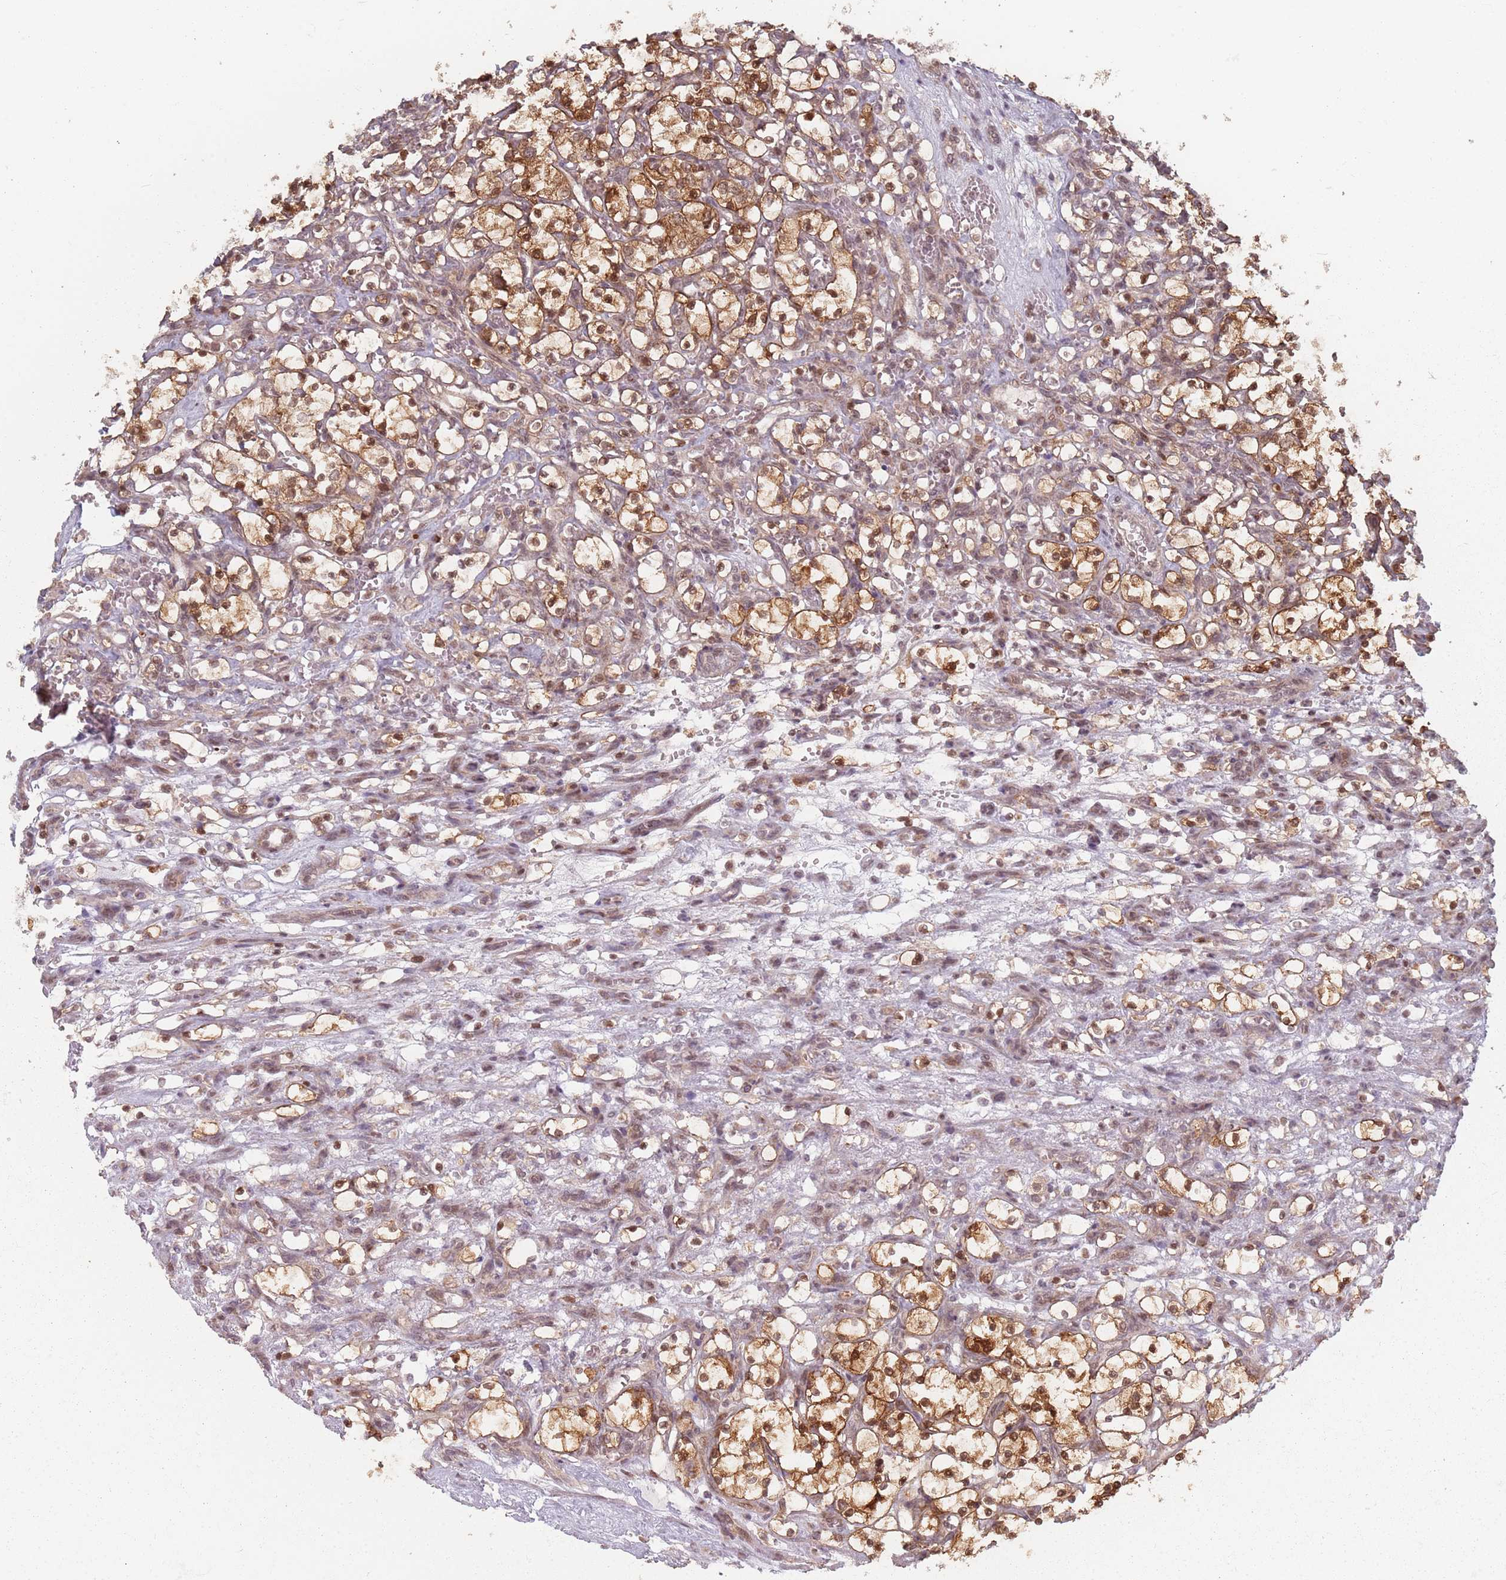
{"staining": {"intensity": "moderate", "quantity": ">75%", "location": "cytoplasmic/membranous,nuclear"}, "tissue": "renal cancer", "cell_type": "Tumor cells", "image_type": "cancer", "snomed": [{"axis": "morphology", "description": "Adenocarcinoma, NOS"}, {"axis": "topography", "description": "Kidney"}], "caption": "Renal adenocarcinoma stained with DAB (3,3'-diaminobenzidine) immunohistochemistry reveals medium levels of moderate cytoplasmic/membranous and nuclear staining in about >75% of tumor cells. Using DAB (3,3'-diaminobenzidine) (brown) and hematoxylin (blue) stains, captured at high magnification using brightfield microscopy.", "gene": "VPS52", "patient": {"sex": "female", "age": 69}}